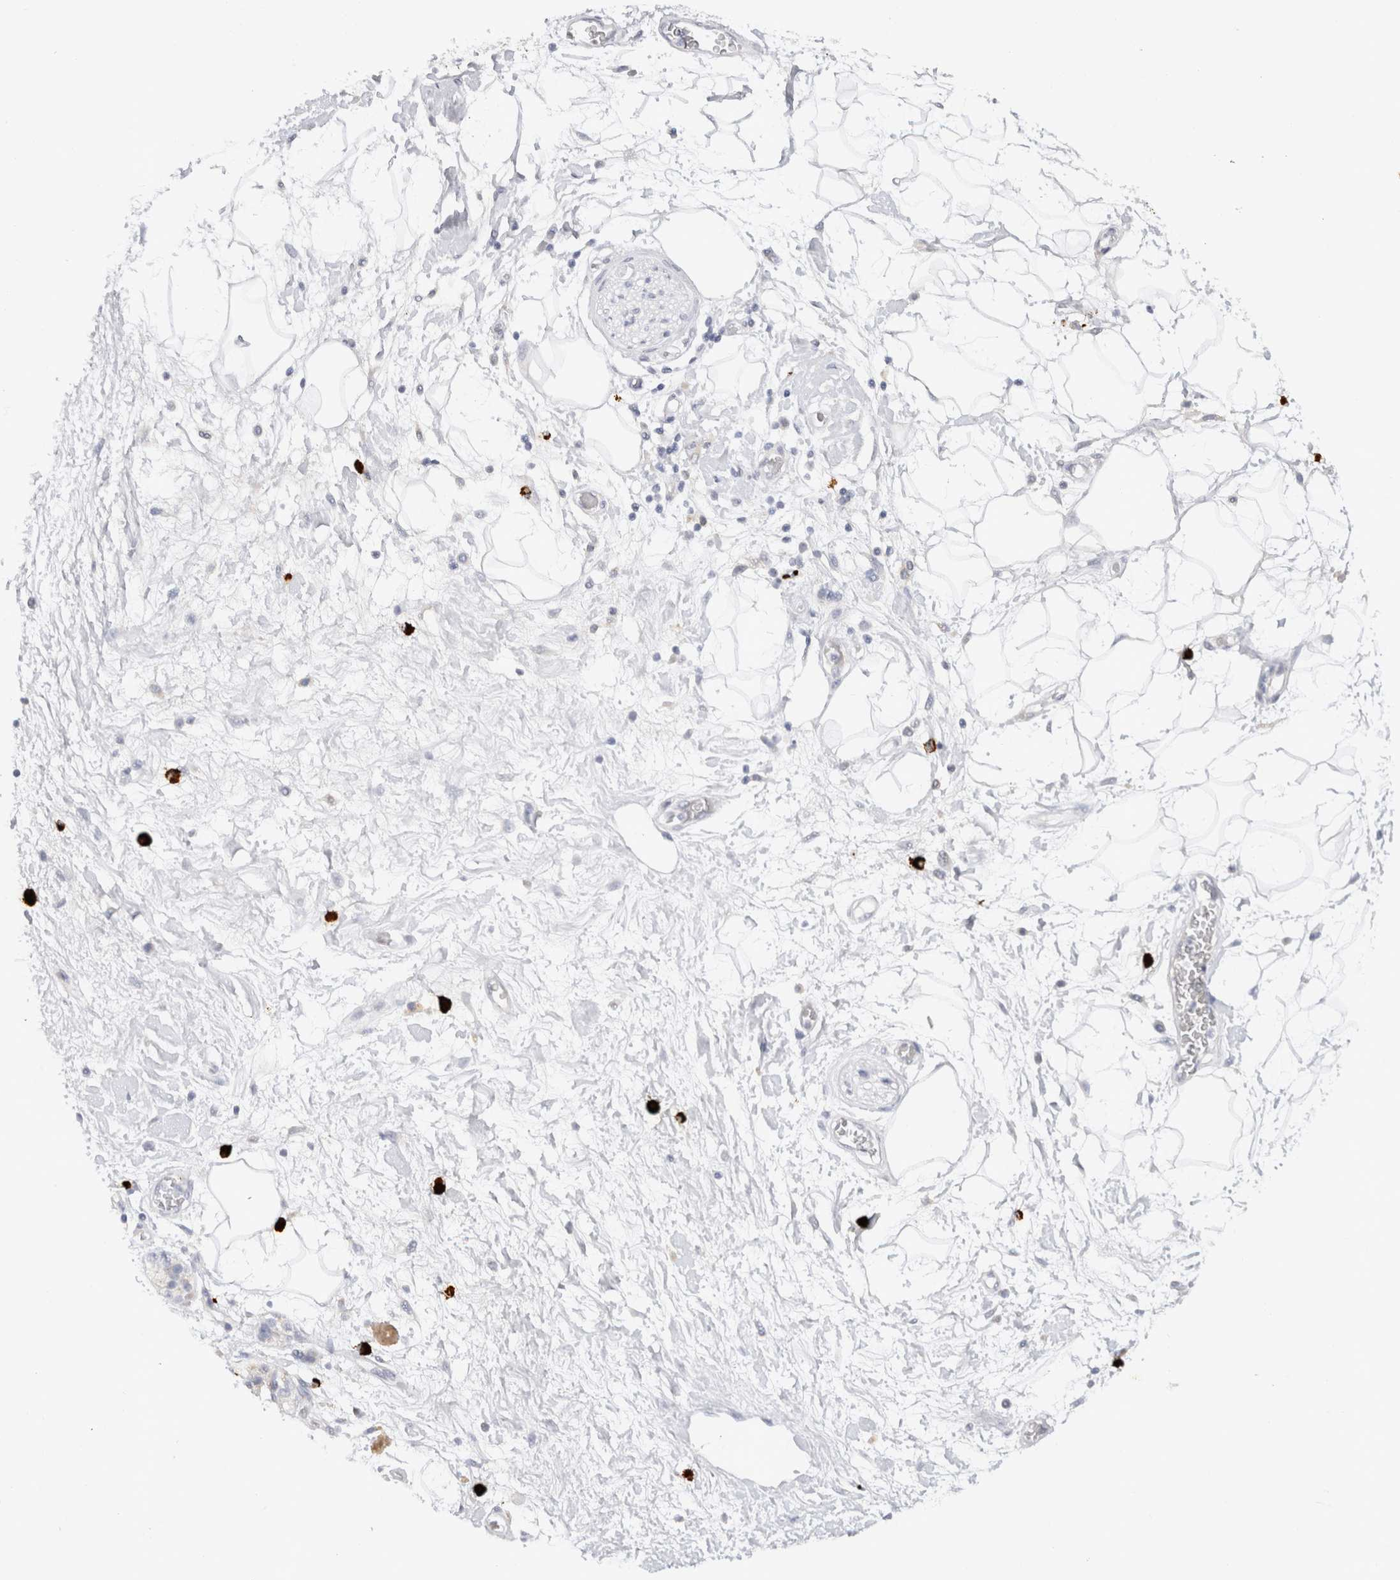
{"staining": {"intensity": "negative", "quantity": "none", "location": "none"}, "tissue": "adipose tissue", "cell_type": "Adipocytes", "image_type": "normal", "snomed": [{"axis": "morphology", "description": "Normal tissue, NOS"}, {"axis": "morphology", "description": "Adenocarcinoma, NOS"}, {"axis": "topography", "description": "Duodenum"}, {"axis": "topography", "description": "Peripheral nerve tissue"}], "caption": "Adipocytes are negative for protein expression in normal human adipose tissue. (Stains: DAB IHC with hematoxylin counter stain, Microscopy: brightfield microscopy at high magnification).", "gene": "SPINK2", "patient": {"sex": "female", "age": 60}}